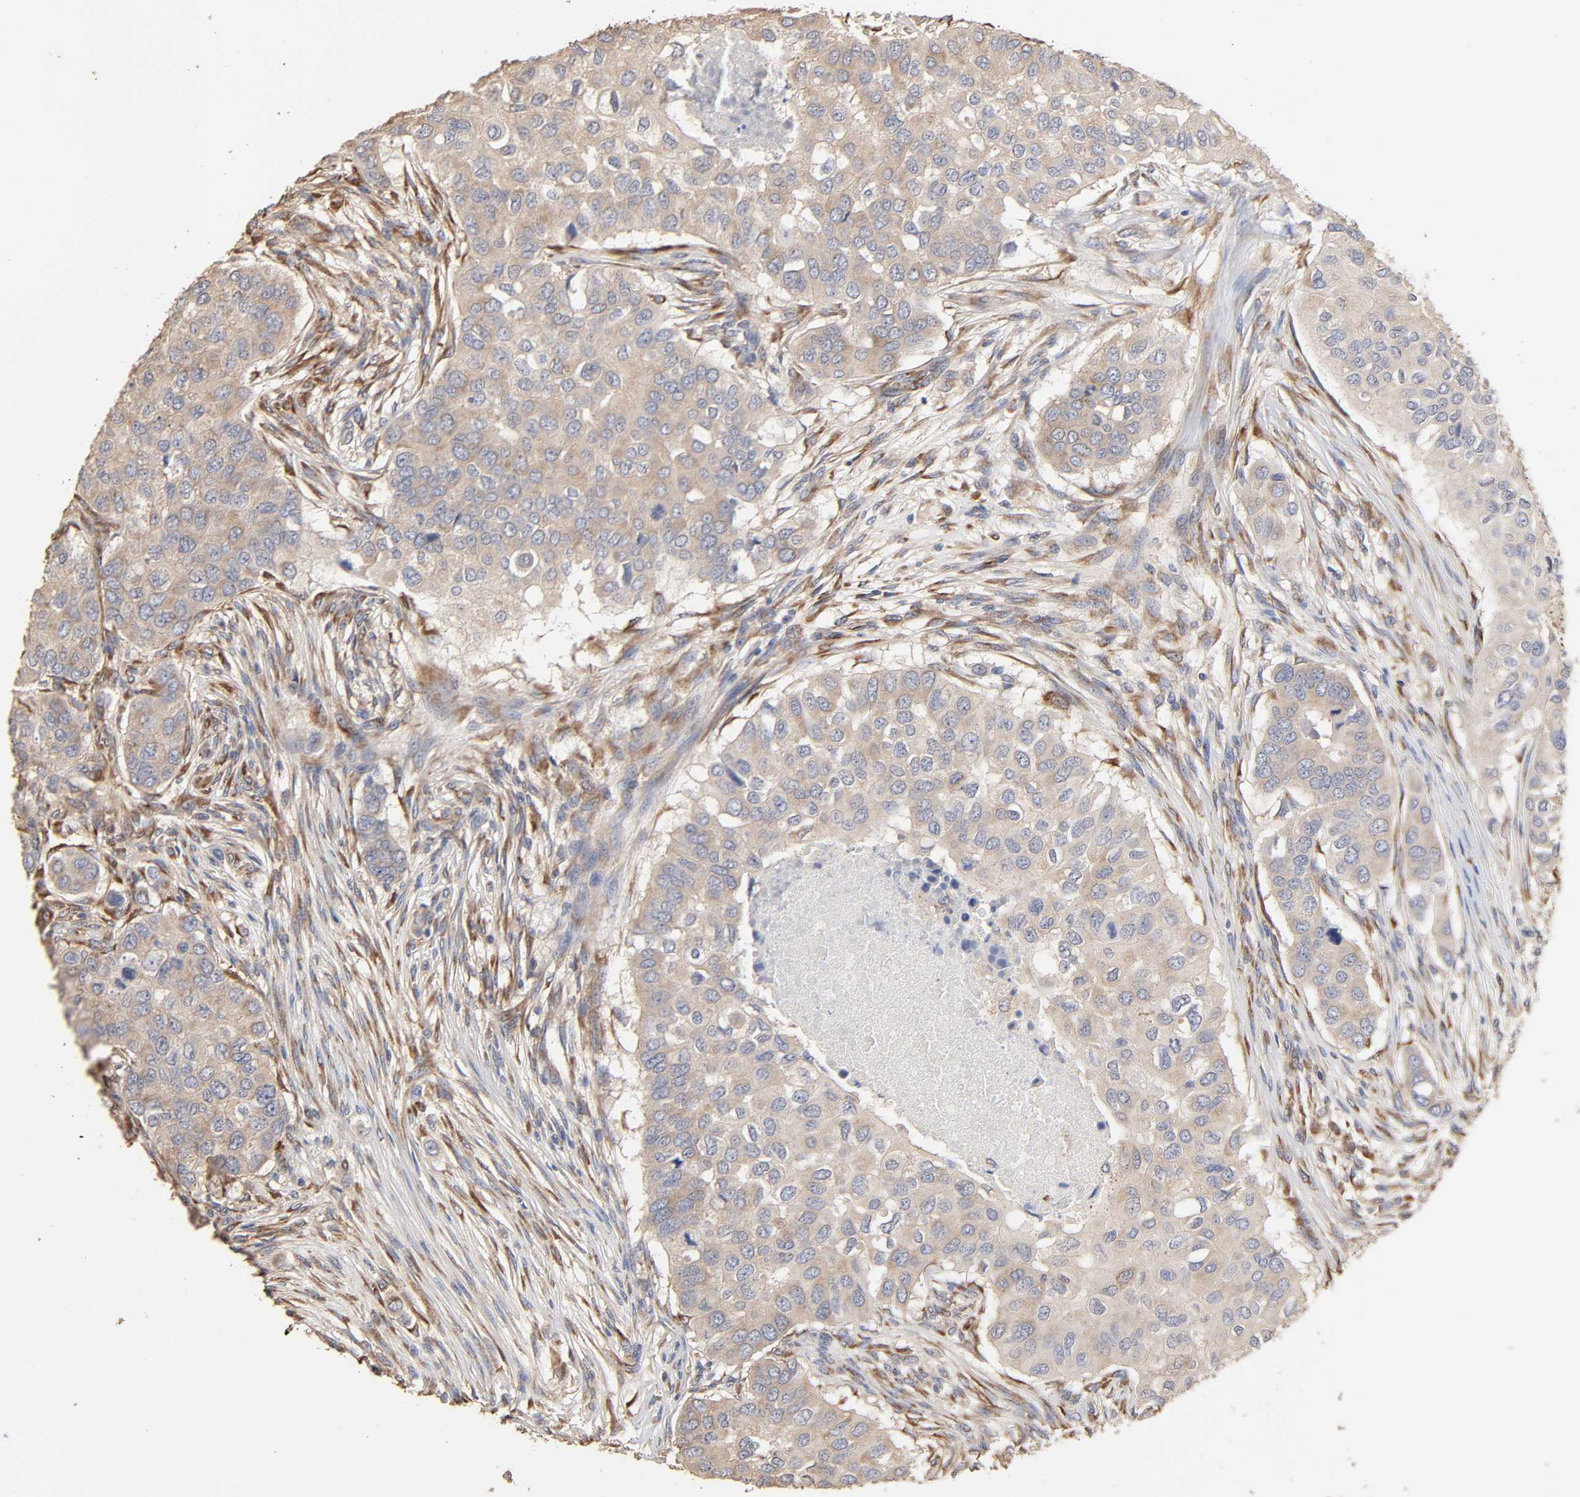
{"staining": {"intensity": "weak", "quantity": ">75%", "location": "cytoplasmic/membranous"}, "tissue": "breast cancer", "cell_type": "Tumor cells", "image_type": "cancer", "snomed": [{"axis": "morphology", "description": "Normal tissue, NOS"}, {"axis": "morphology", "description": "Duct carcinoma"}, {"axis": "topography", "description": "Breast"}], "caption": "This image reveals breast infiltrating ductal carcinoma stained with immunohistochemistry (IHC) to label a protein in brown. The cytoplasmic/membranous of tumor cells show weak positivity for the protein. Nuclei are counter-stained blue.", "gene": "EIF4G2", "patient": {"sex": "female", "age": 49}}